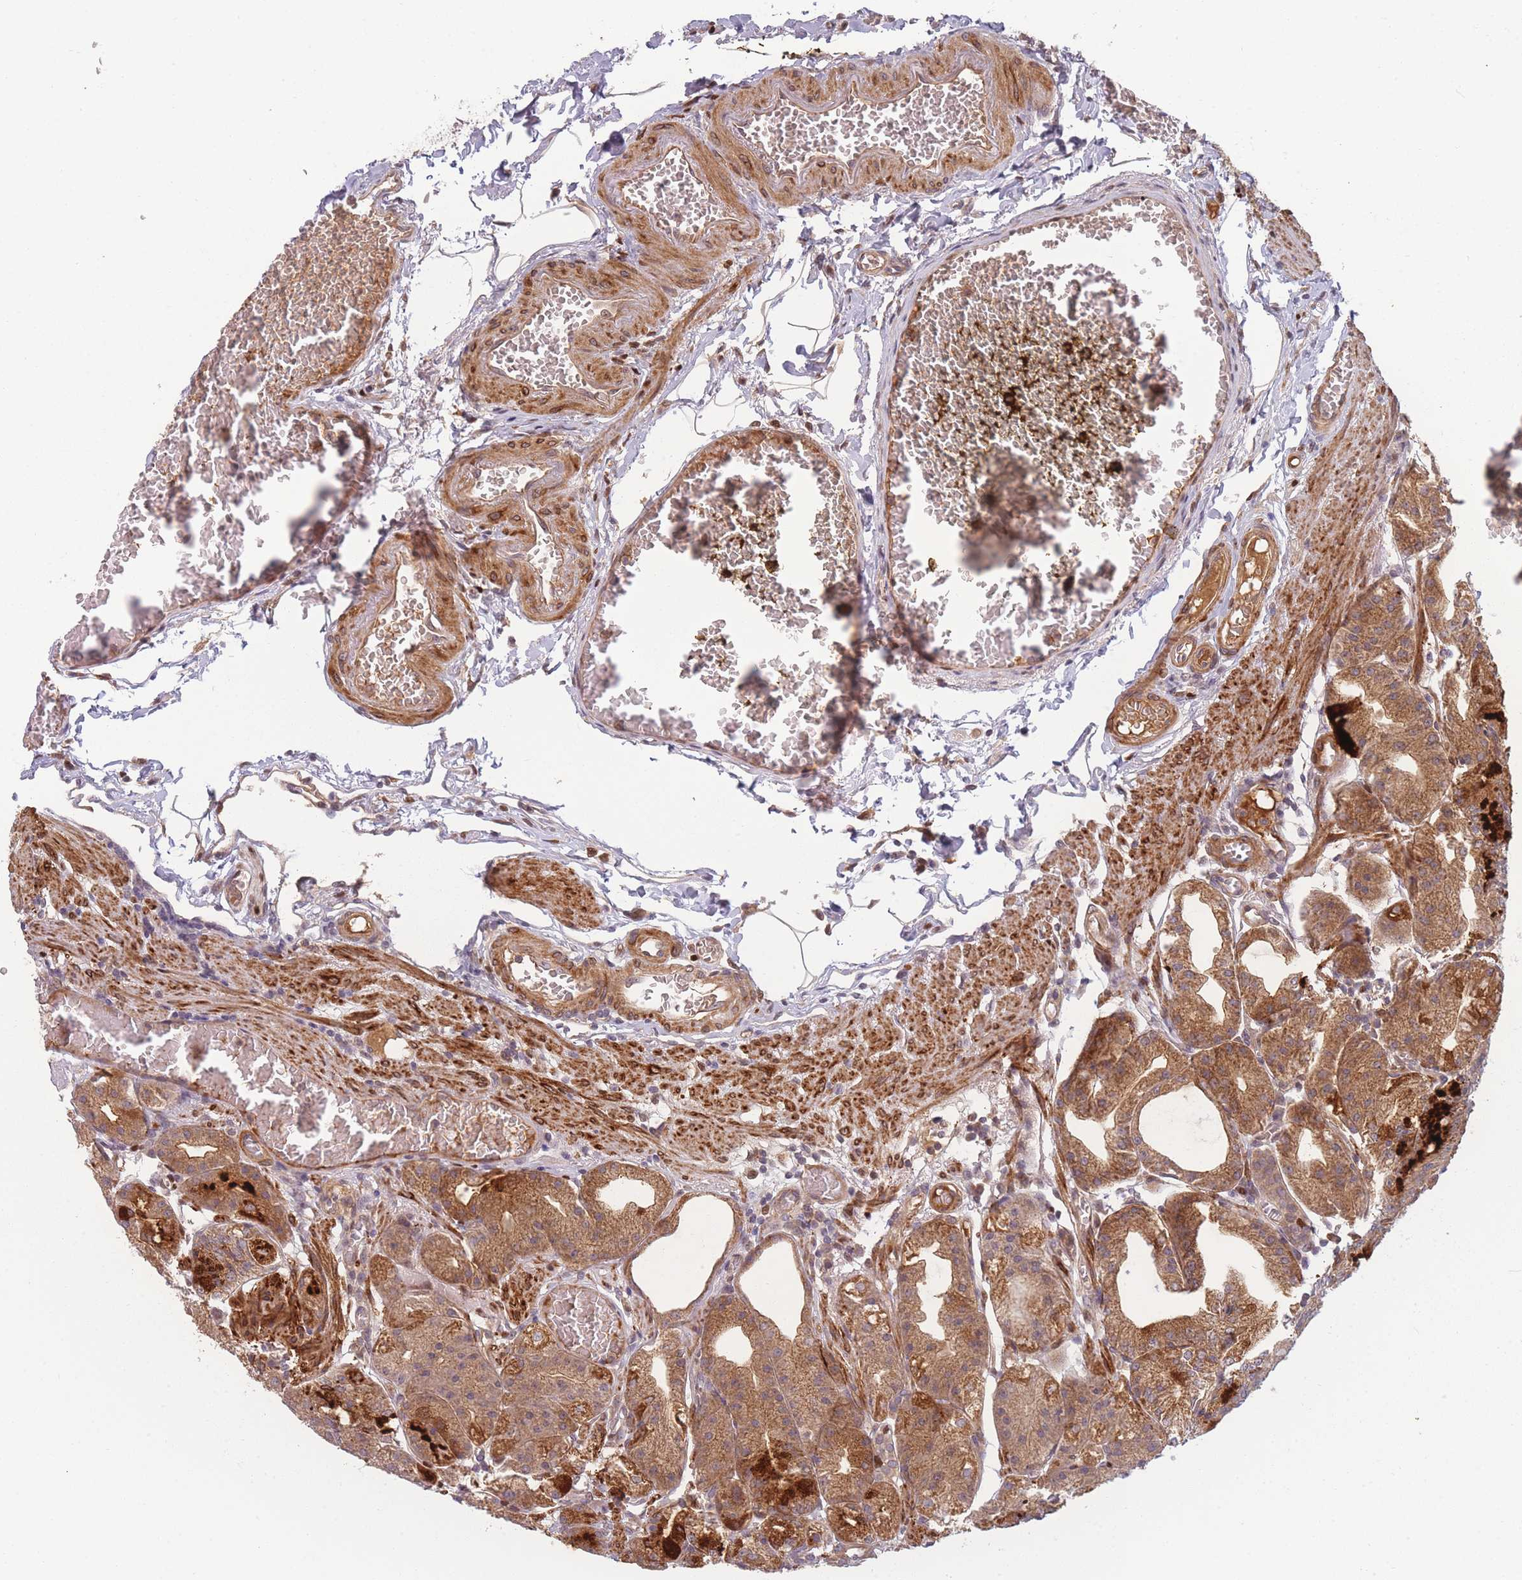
{"staining": {"intensity": "strong", "quantity": ">75%", "location": "cytoplasmic/membranous"}, "tissue": "stomach", "cell_type": "Glandular cells", "image_type": "normal", "snomed": [{"axis": "morphology", "description": "Normal tissue, NOS"}, {"axis": "topography", "description": "Stomach, upper"}, {"axis": "topography", "description": "Stomach, lower"}], "caption": "IHC micrograph of unremarkable stomach stained for a protein (brown), which exhibits high levels of strong cytoplasmic/membranous staining in about >75% of glandular cells.", "gene": "FAM153A", "patient": {"sex": "male", "age": 71}}